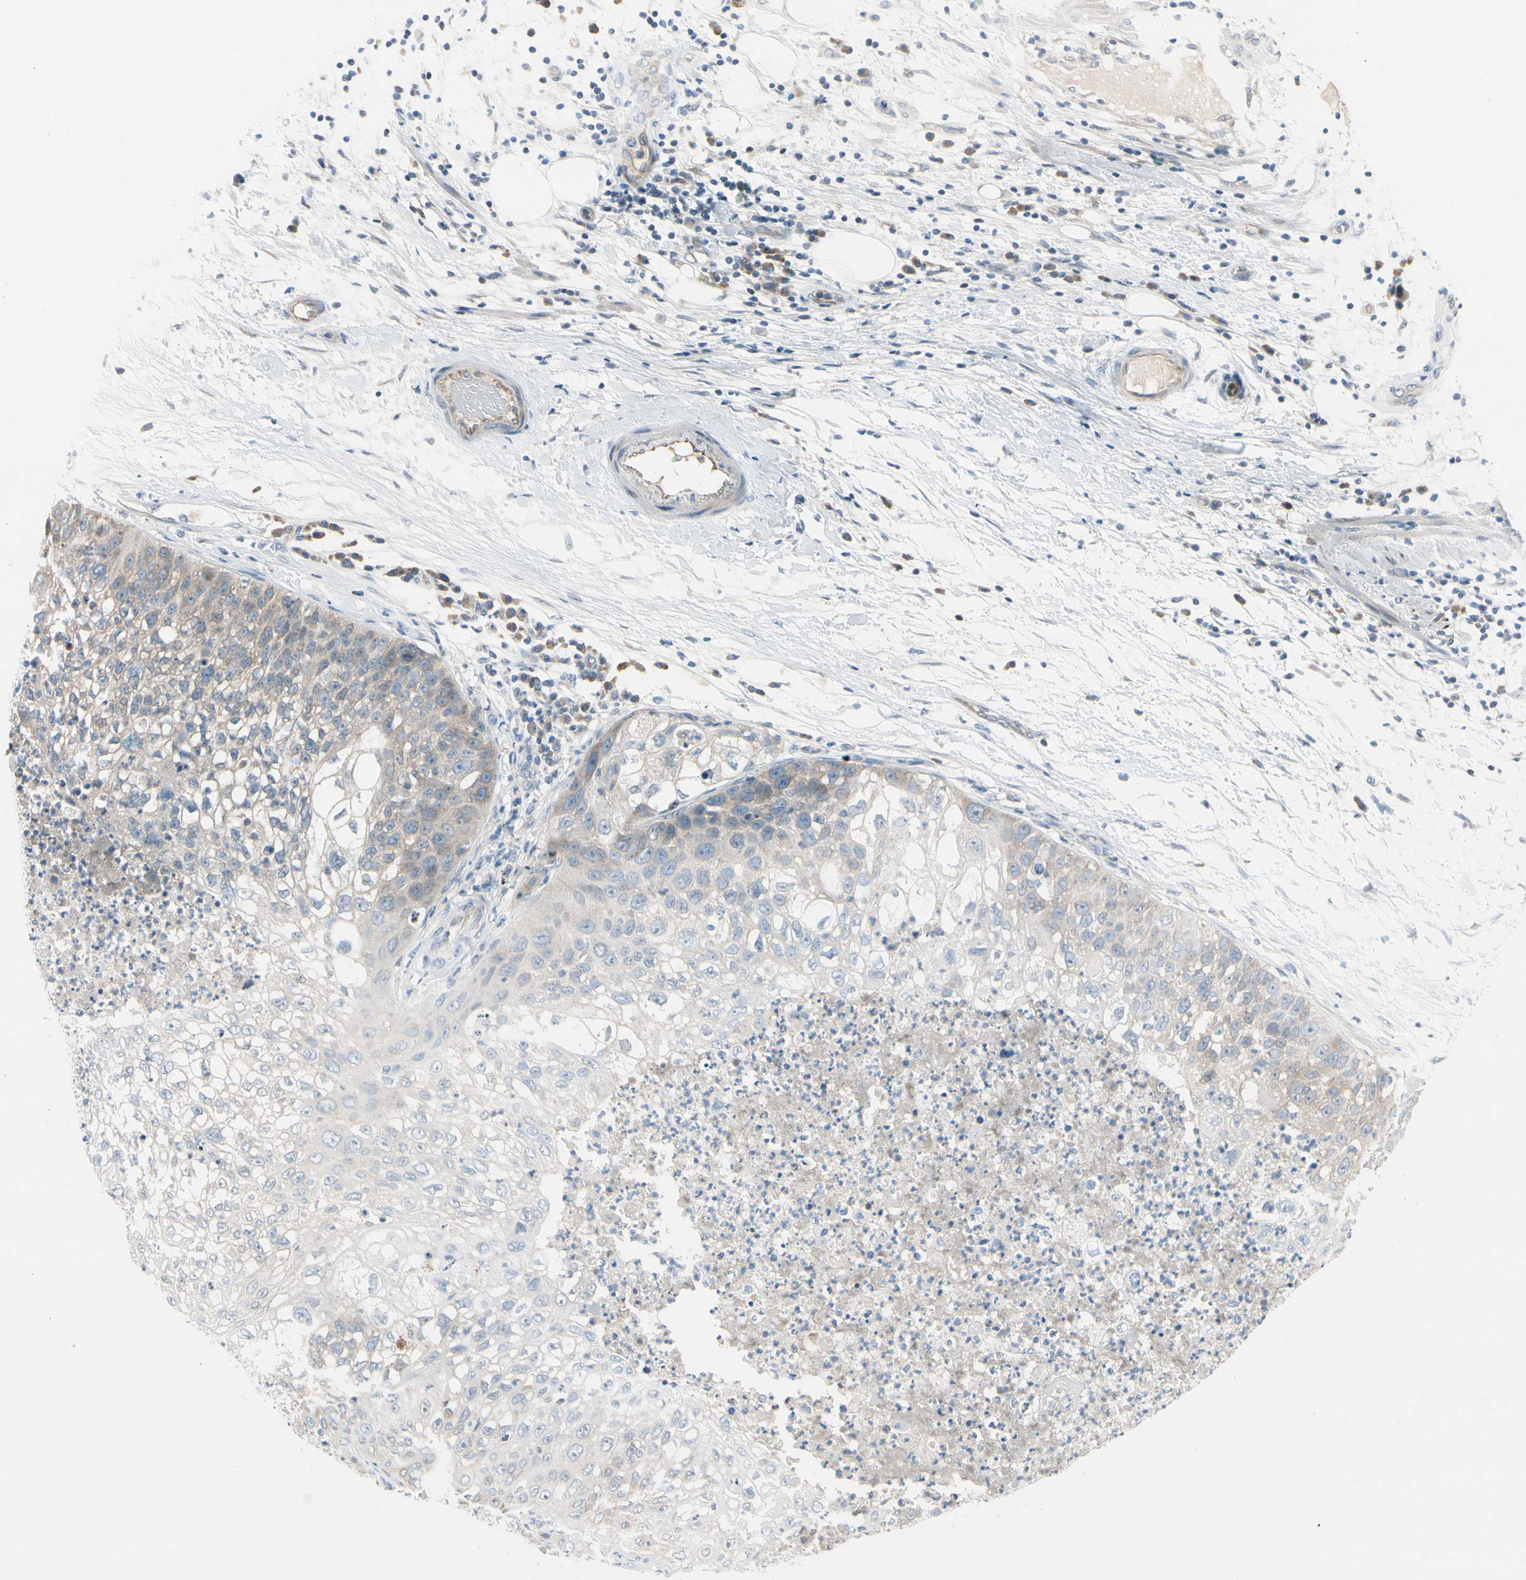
{"staining": {"intensity": "weak", "quantity": "25%-75%", "location": "cytoplasmic/membranous"}, "tissue": "lung cancer", "cell_type": "Tumor cells", "image_type": "cancer", "snomed": [{"axis": "morphology", "description": "Inflammation, NOS"}, {"axis": "morphology", "description": "Squamous cell carcinoma, NOS"}, {"axis": "topography", "description": "Lymph node"}, {"axis": "topography", "description": "Soft tissue"}, {"axis": "topography", "description": "Lung"}], "caption": "Protein expression analysis of squamous cell carcinoma (lung) exhibits weak cytoplasmic/membranous positivity in about 25%-75% of tumor cells.", "gene": "CFAP36", "patient": {"sex": "male", "age": 66}}